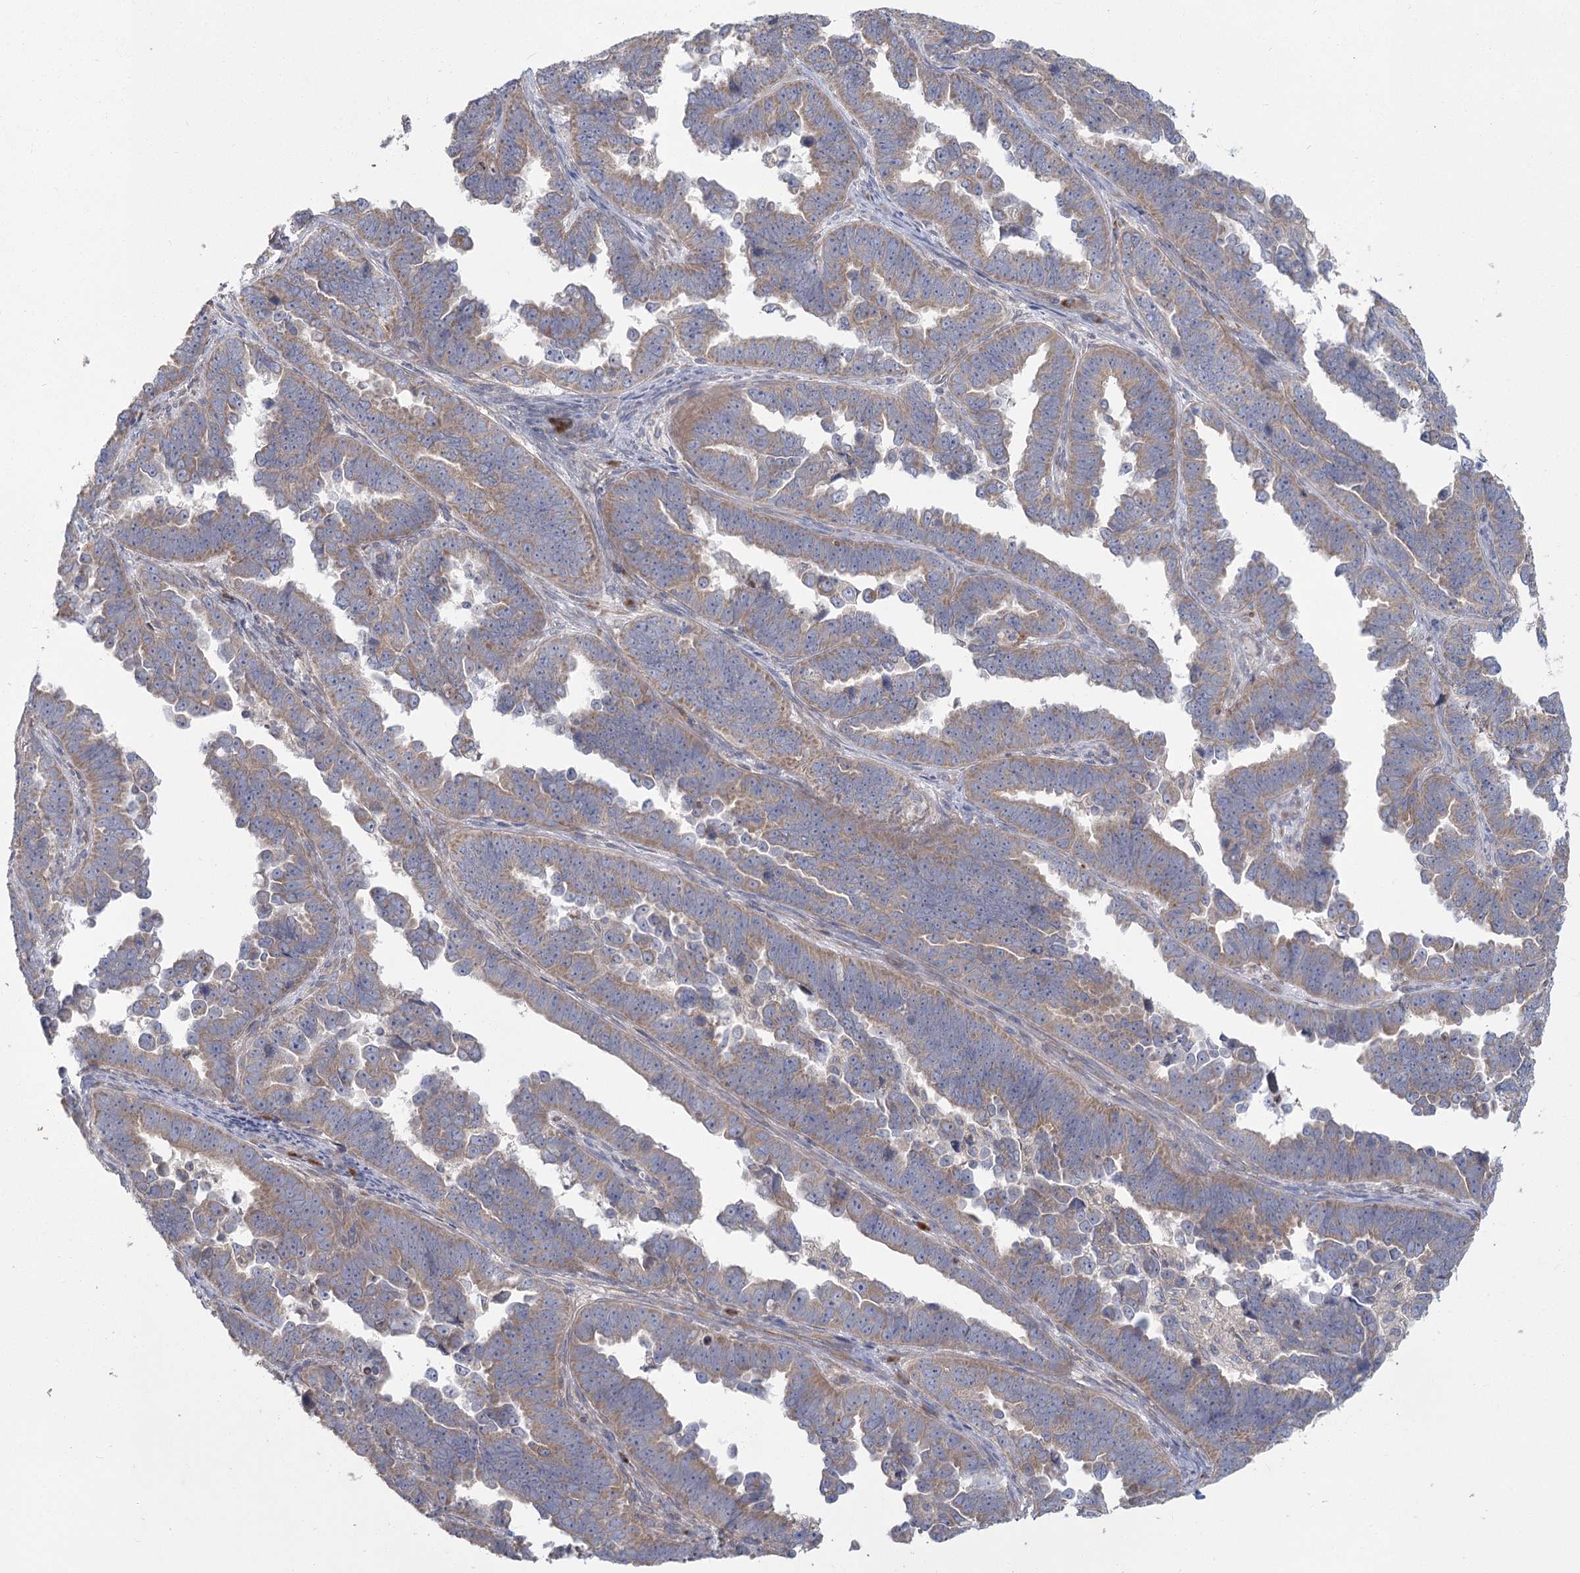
{"staining": {"intensity": "weak", "quantity": ">75%", "location": "cytoplasmic/membranous"}, "tissue": "endometrial cancer", "cell_type": "Tumor cells", "image_type": "cancer", "snomed": [{"axis": "morphology", "description": "Adenocarcinoma, NOS"}, {"axis": "topography", "description": "Endometrium"}], "caption": "Adenocarcinoma (endometrial) stained with DAB (3,3'-diaminobenzidine) IHC shows low levels of weak cytoplasmic/membranous positivity in about >75% of tumor cells.", "gene": "CNTLN", "patient": {"sex": "female", "age": 75}}